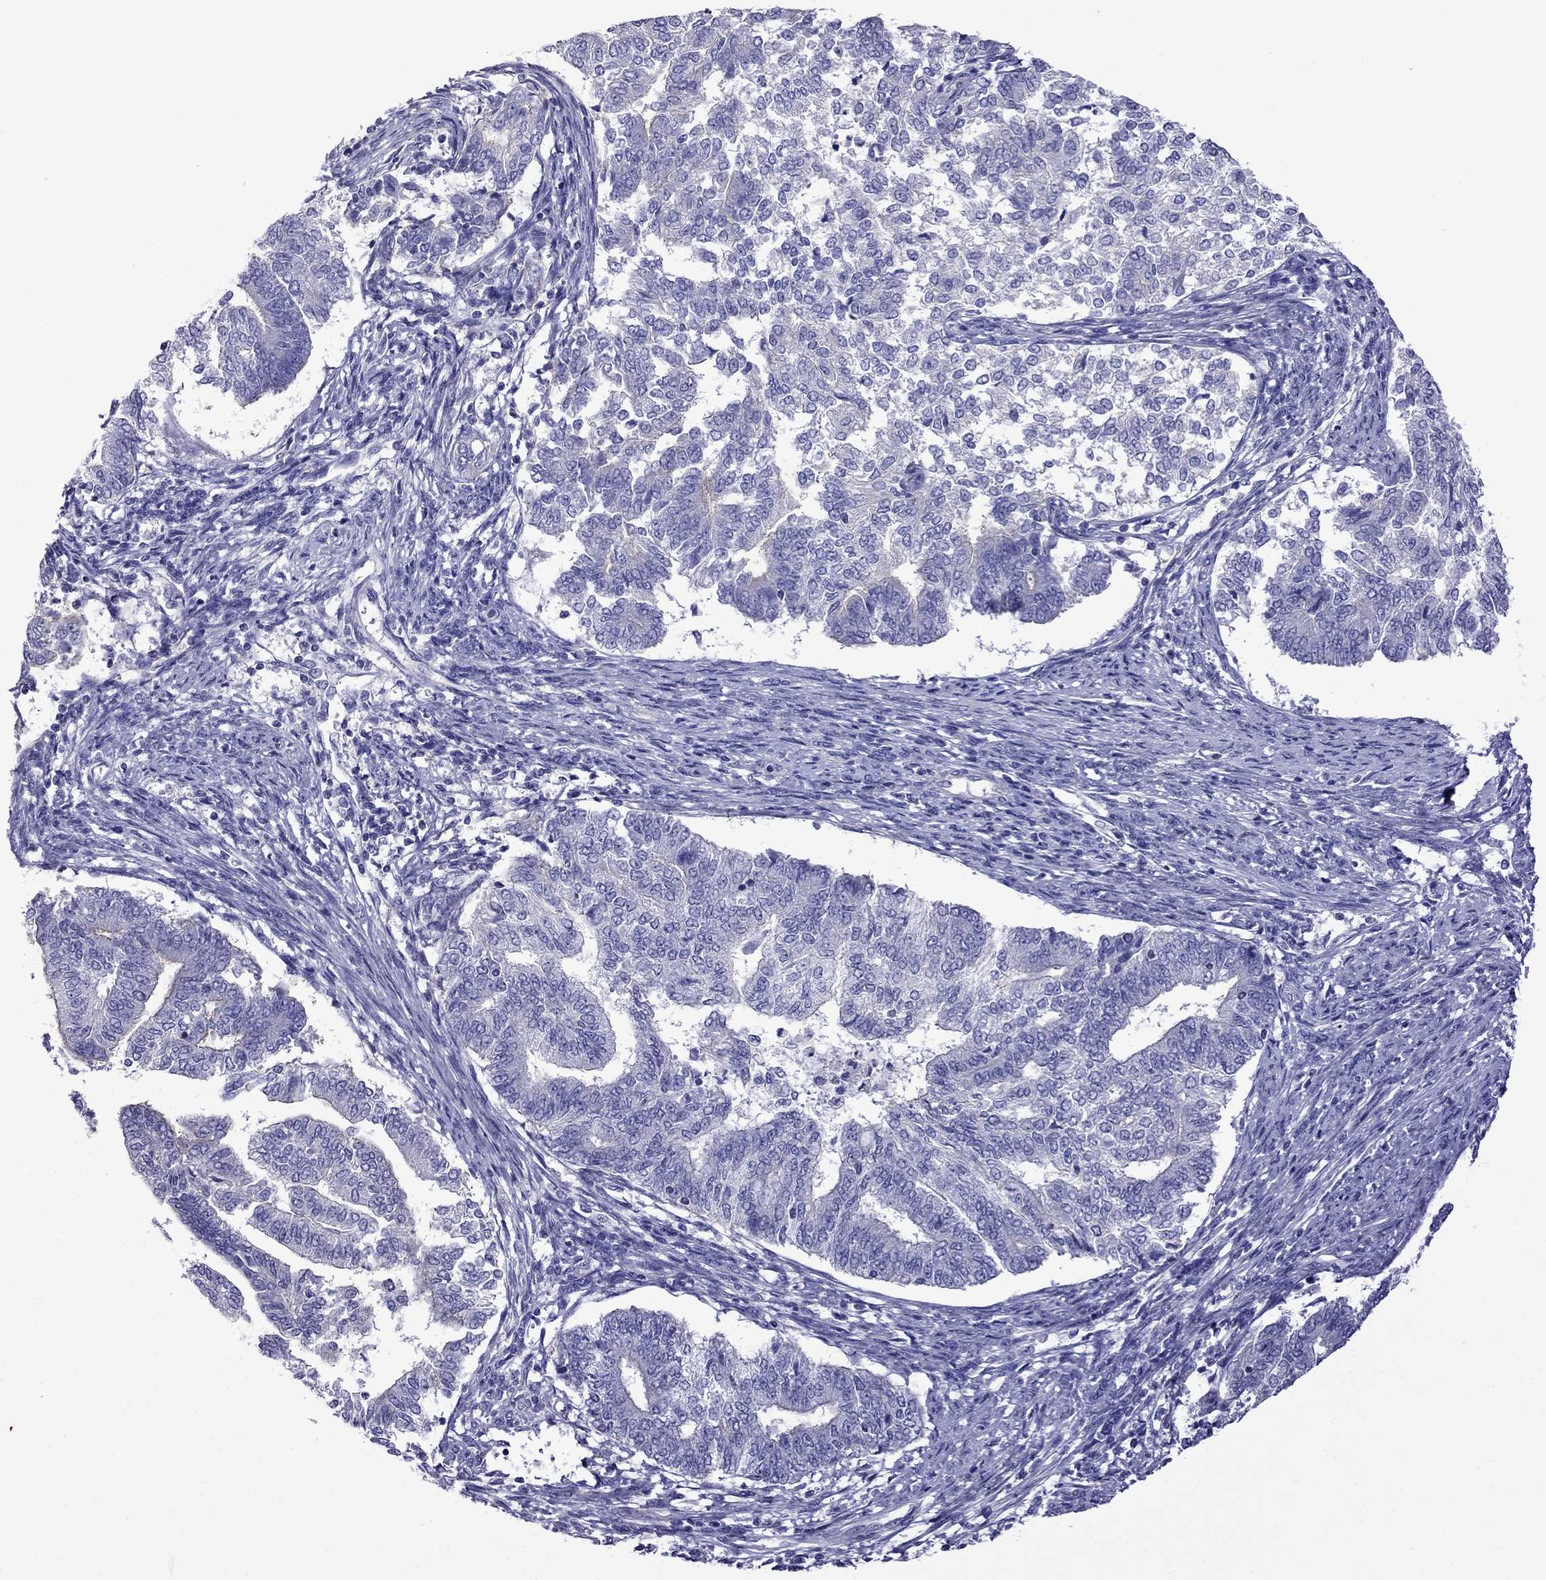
{"staining": {"intensity": "negative", "quantity": "none", "location": "none"}, "tissue": "endometrial cancer", "cell_type": "Tumor cells", "image_type": "cancer", "snomed": [{"axis": "morphology", "description": "Adenocarcinoma, NOS"}, {"axis": "topography", "description": "Endometrium"}], "caption": "Micrograph shows no protein expression in tumor cells of endometrial cancer (adenocarcinoma) tissue.", "gene": "STAR", "patient": {"sex": "female", "age": 65}}